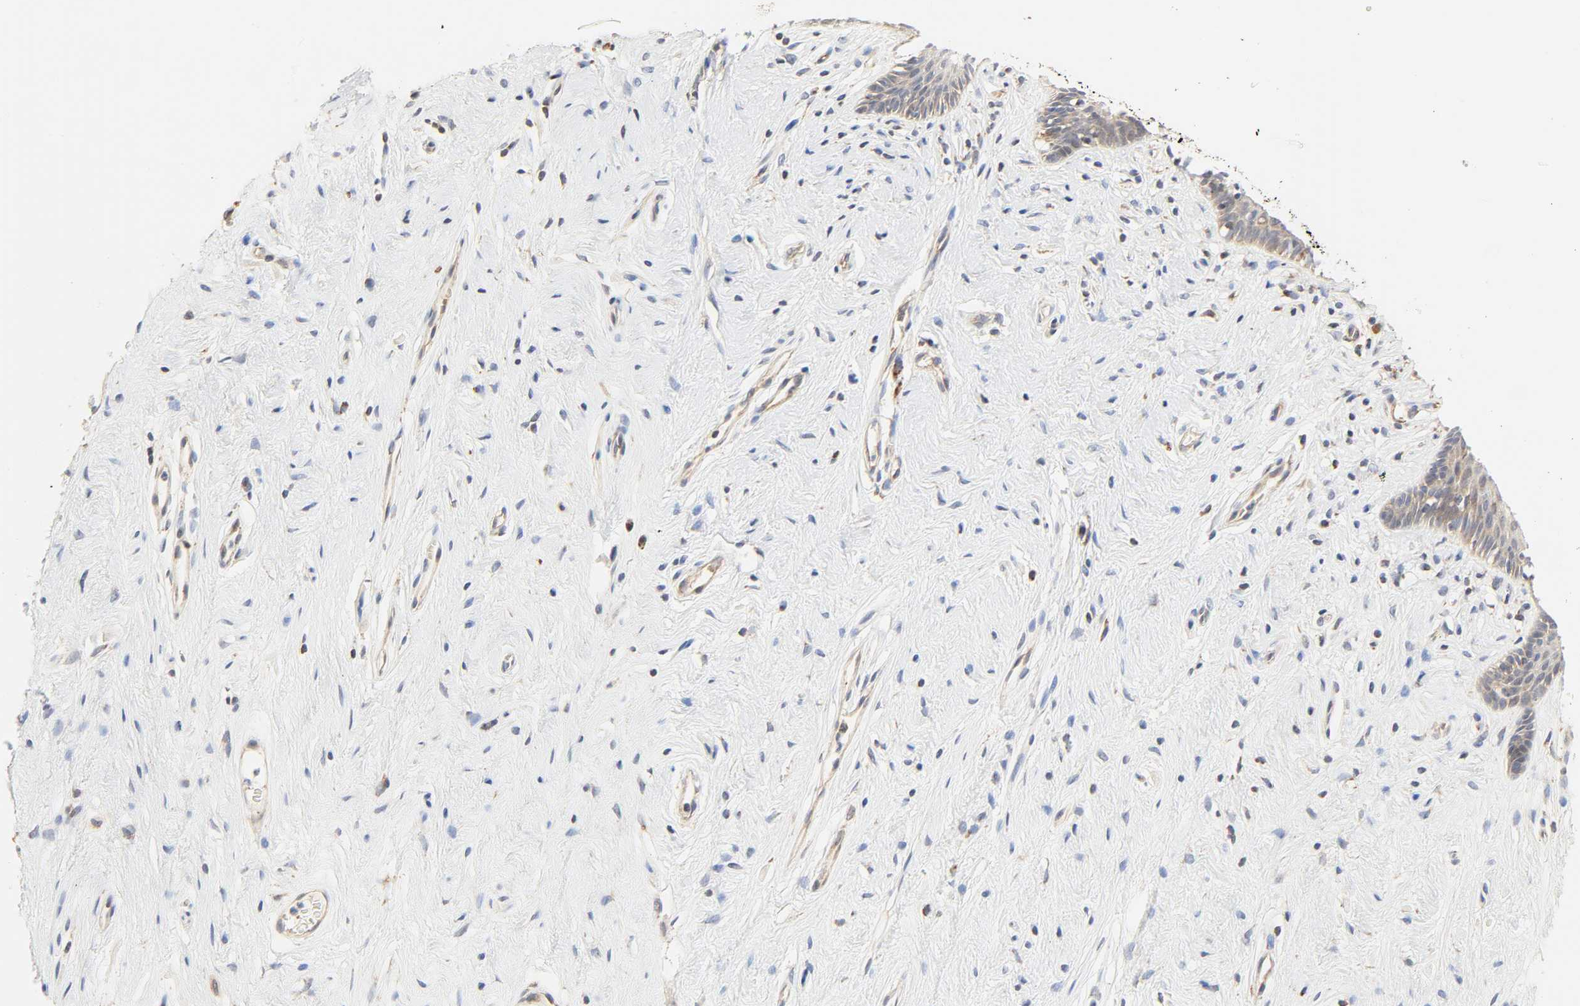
{"staining": {"intensity": "moderate", "quantity": ">75%", "location": "cytoplasmic/membranous"}, "tissue": "vagina", "cell_type": "Squamous epithelial cells", "image_type": "normal", "snomed": [{"axis": "morphology", "description": "Normal tissue, NOS"}, {"axis": "topography", "description": "Vagina"}], "caption": "Immunohistochemistry (IHC) (DAB (3,3'-diaminobenzidine)) staining of benign vagina reveals moderate cytoplasmic/membranous protein staining in approximately >75% of squamous epithelial cells. (Brightfield microscopy of DAB IHC at high magnification).", "gene": "ZMAT5", "patient": {"sex": "female", "age": 44}}